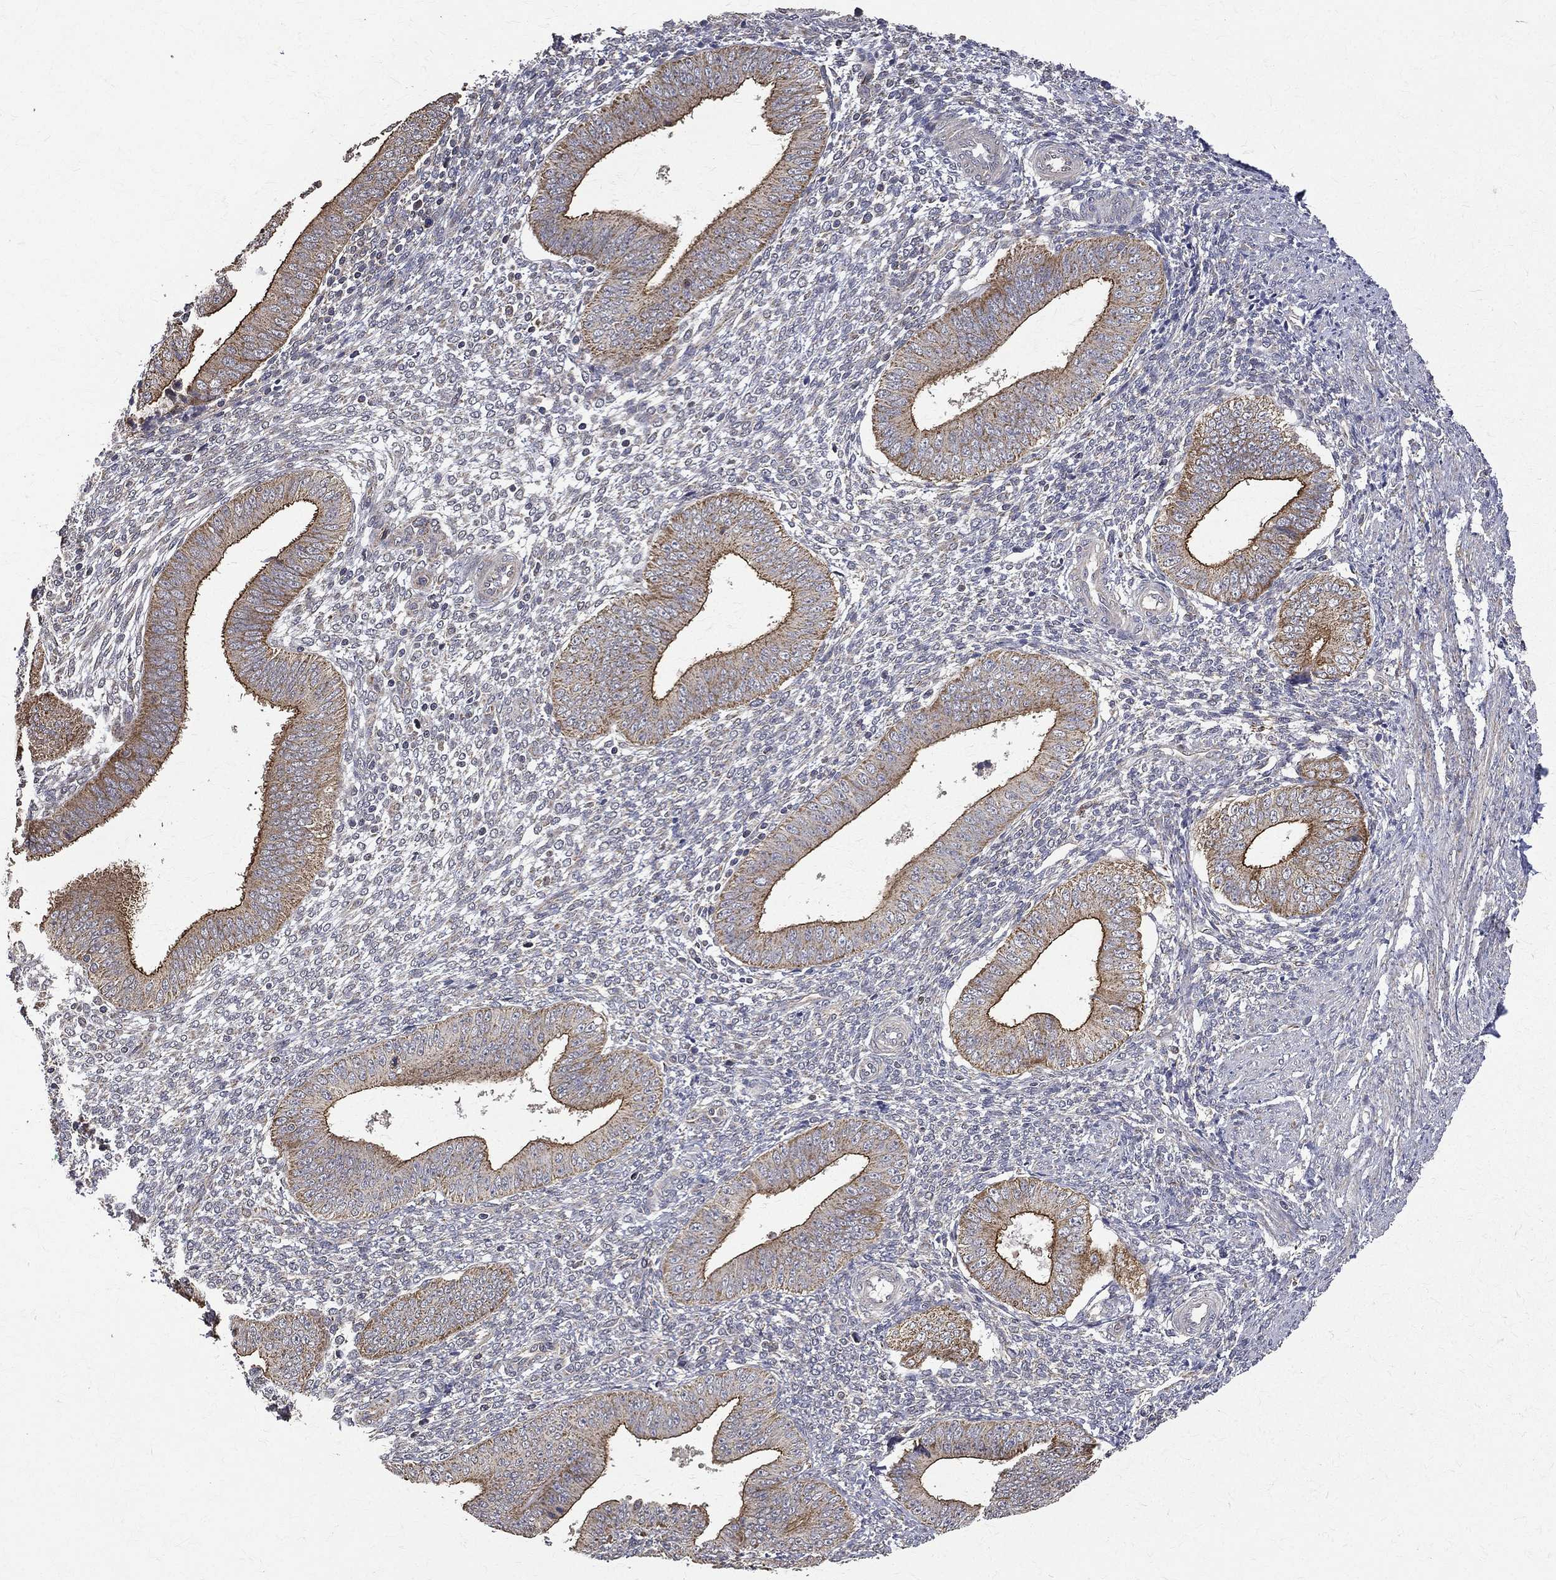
{"staining": {"intensity": "negative", "quantity": "none", "location": "none"}, "tissue": "endometrium", "cell_type": "Cells in endometrial stroma", "image_type": "normal", "snomed": [{"axis": "morphology", "description": "Normal tissue, NOS"}, {"axis": "topography", "description": "Endometrium"}], "caption": "DAB (3,3'-diaminobenzidine) immunohistochemical staining of benign endometrium displays no significant expression in cells in endometrial stroma.", "gene": "RPGR", "patient": {"sex": "female", "age": 39}}